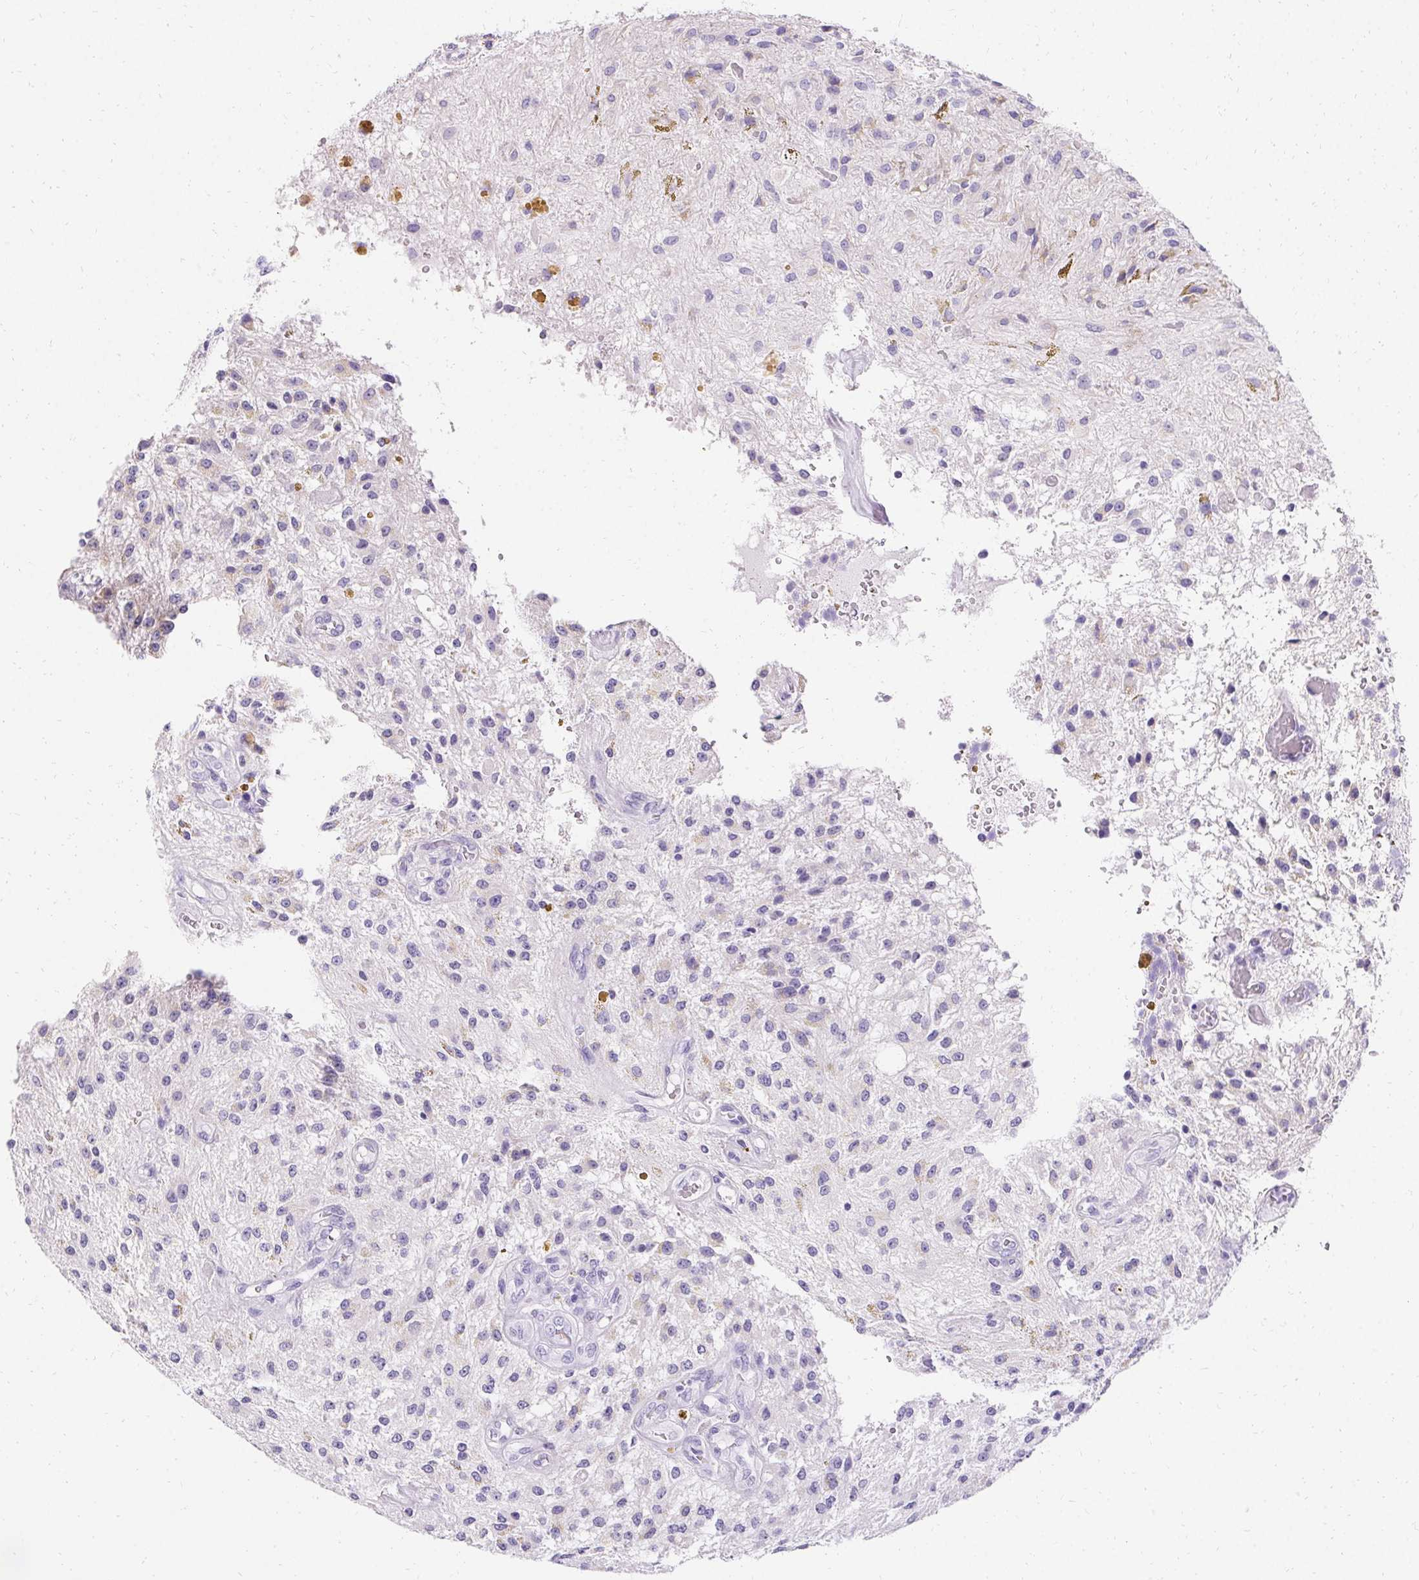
{"staining": {"intensity": "negative", "quantity": "none", "location": "none"}, "tissue": "glioma", "cell_type": "Tumor cells", "image_type": "cancer", "snomed": [{"axis": "morphology", "description": "Glioma, malignant, Low grade"}, {"axis": "topography", "description": "Cerebellum"}], "caption": "There is no significant expression in tumor cells of glioma.", "gene": "ASGR2", "patient": {"sex": "female", "age": 14}}